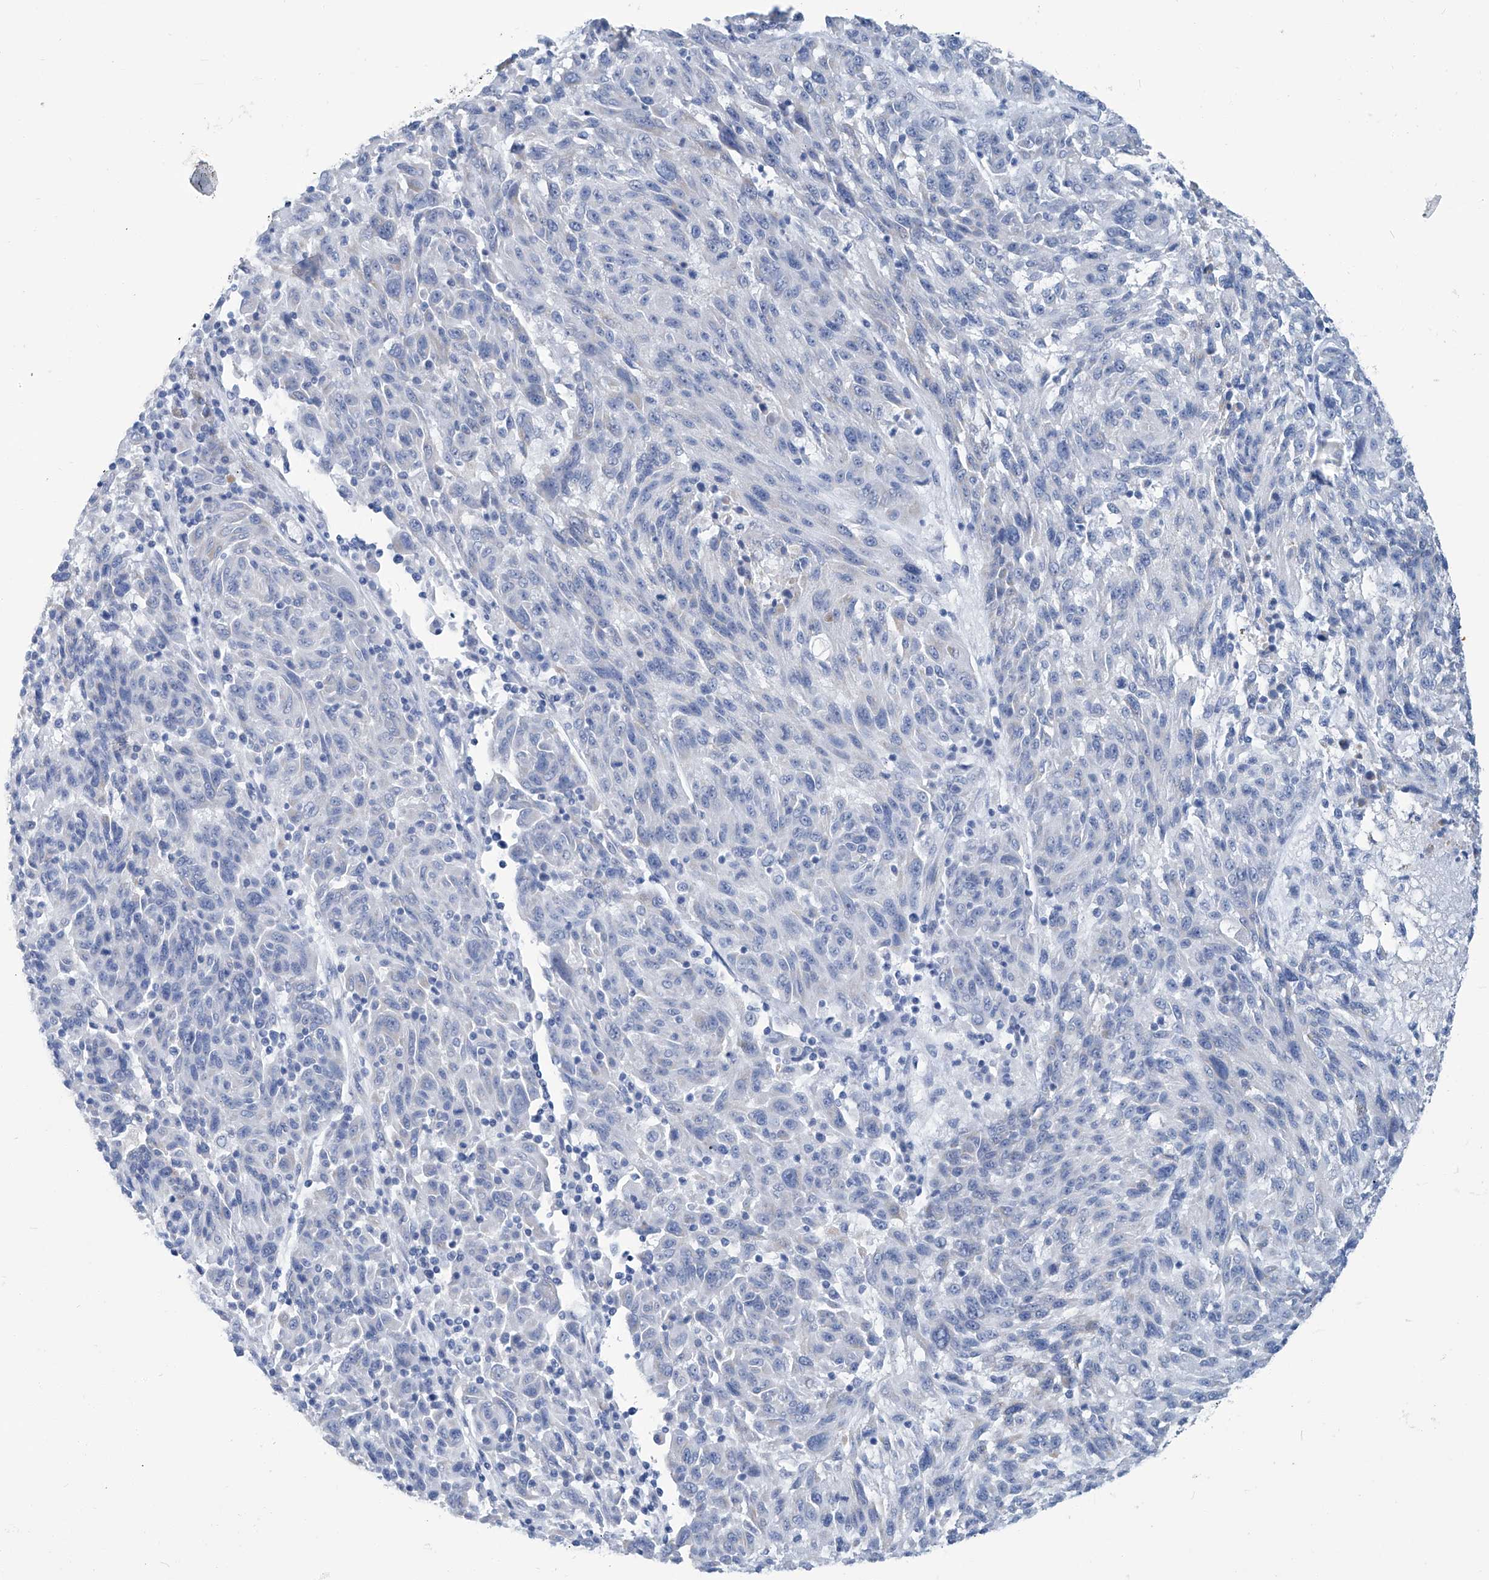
{"staining": {"intensity": "negative", "quantity": "none", "location": "none"}, "tissue": "melanoma", "cell_type": "Tumor cells", "image_type": "cancer", "snomed": [{"axis": "morphology", "description": "Malignant melanoma, NOS"}, {"axis": "topography", "description": "Skin"}], "caption": "This histopathology image is of melanoma stained with IHC to label a protein in brown with the nuclei are counter-stained blue. There is no positivity in tumor cells.", "gene": "PFKL", "patient": {"sex": "male", "age": 53}}